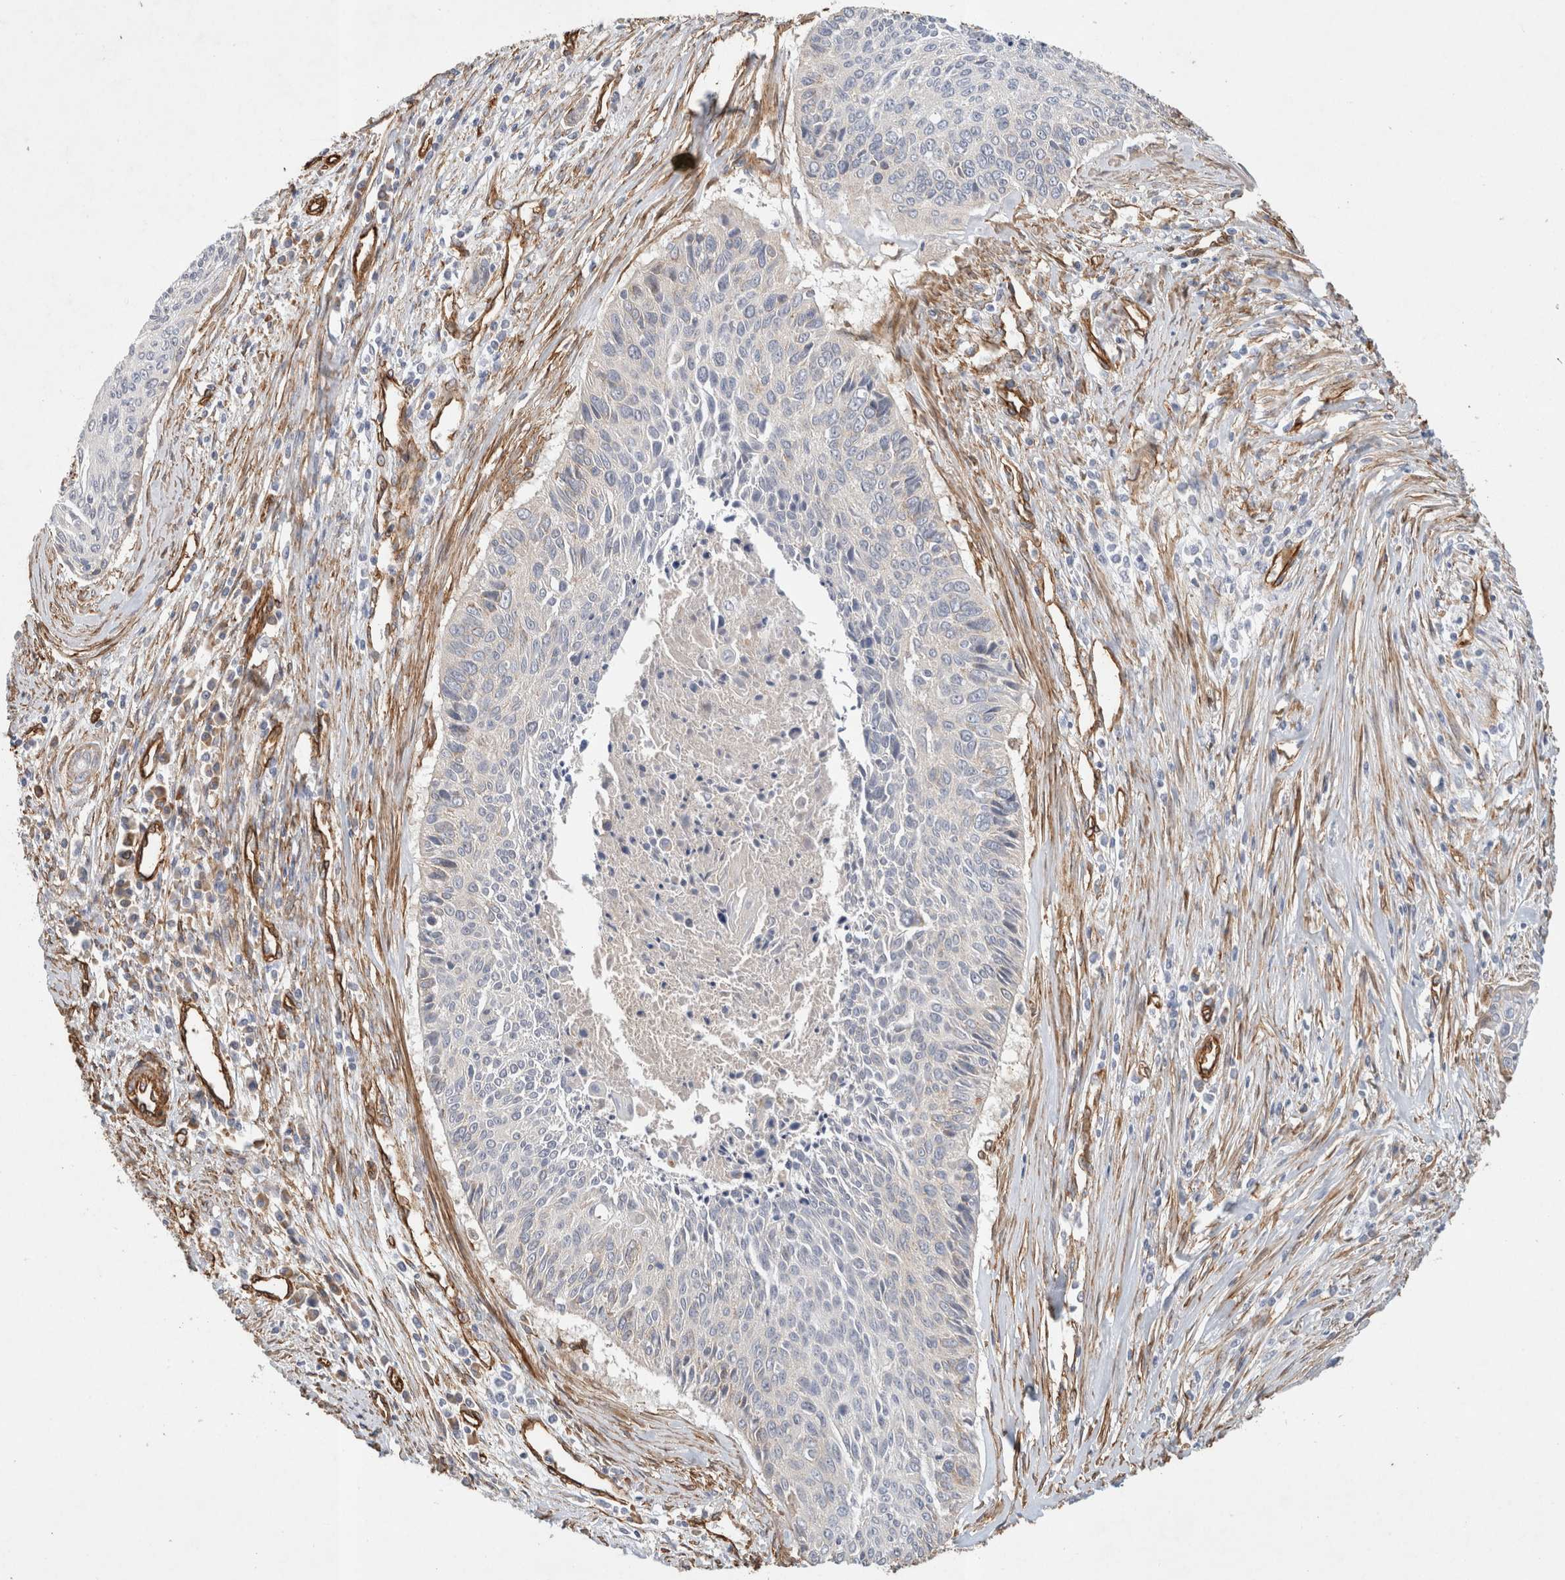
{"staining": {"intensity": "weak", "quantity": "<25%", "location": "cytoplasmic/membranous"}, "tissue": "cervical cancer", "cell_type": "Tumor cells", "image_type": "cancer", "snomed": [{"axis": "morphology", "description": "Squamous cell carcinoma, NOS"}, {"axis": "topography", "description": "Cervix"}], "caption": "IHC histopathology image of neoplastic tissue: human cervical cancer stained with DAB (3,3'-diaminobenzidine) reveals no significant protein staining in tumor cells.", "gene": "JMJD4", "patient": {"sex": "female", "age": 55}}